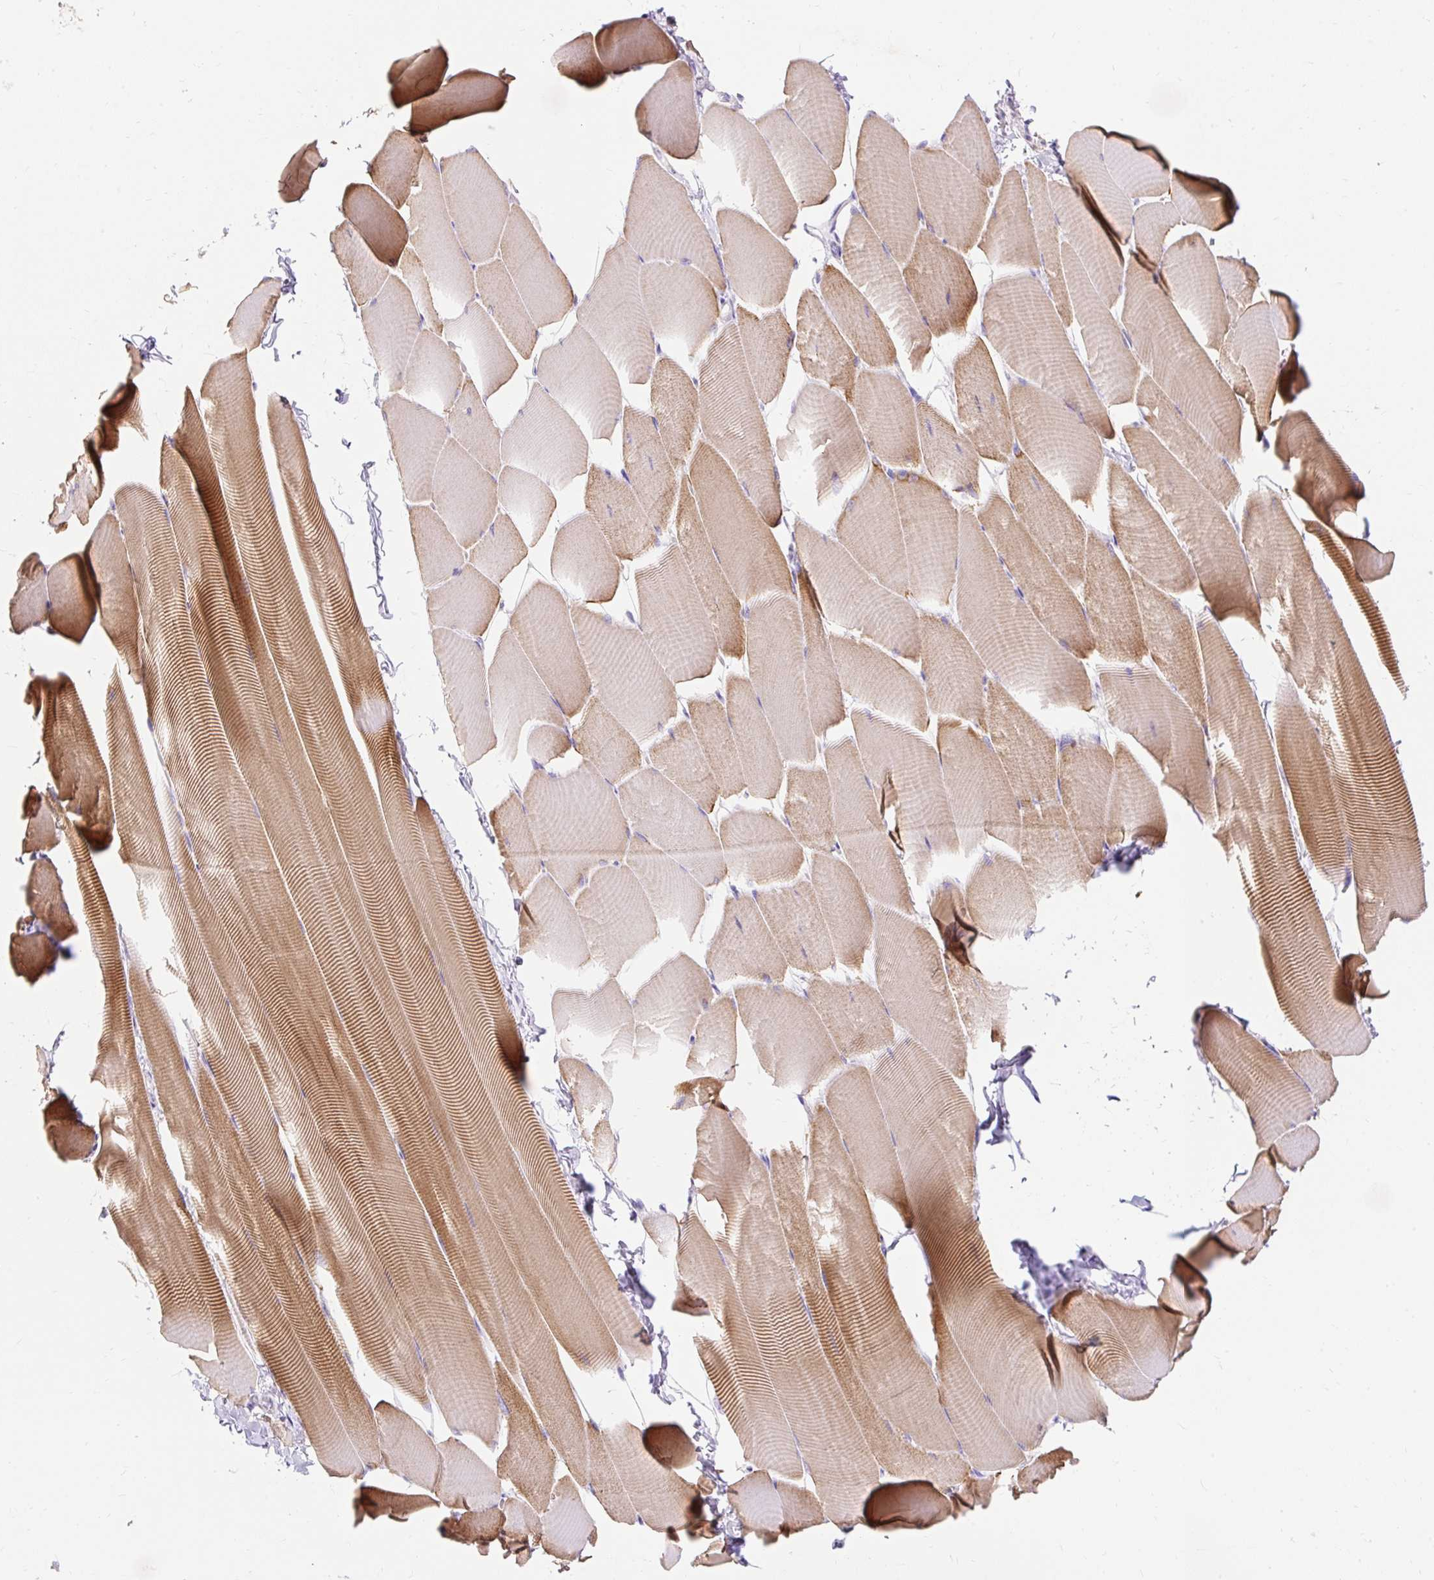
{"staining": {"intensity": "moderate", "quantity": "25%-75%", "location": "cytoplasmic/membranous"}, "tissue": "skeletal muscle", "cell_type": "Myocytes", "image_type": "normal", "snomed": [{"axis": "morphology", "description": "Normal tissue, NOS"}, {"axis": "topography", "description": "Skeletal muscle"}], "caption": "The image displays staining of unremarkable skeletal muscle, revealing moderate cytoplasmic/membranous protein staining (brown color) within myocytes.", "gene": "PMAIP1", "patient": {"sex": "male", "age": 25}}